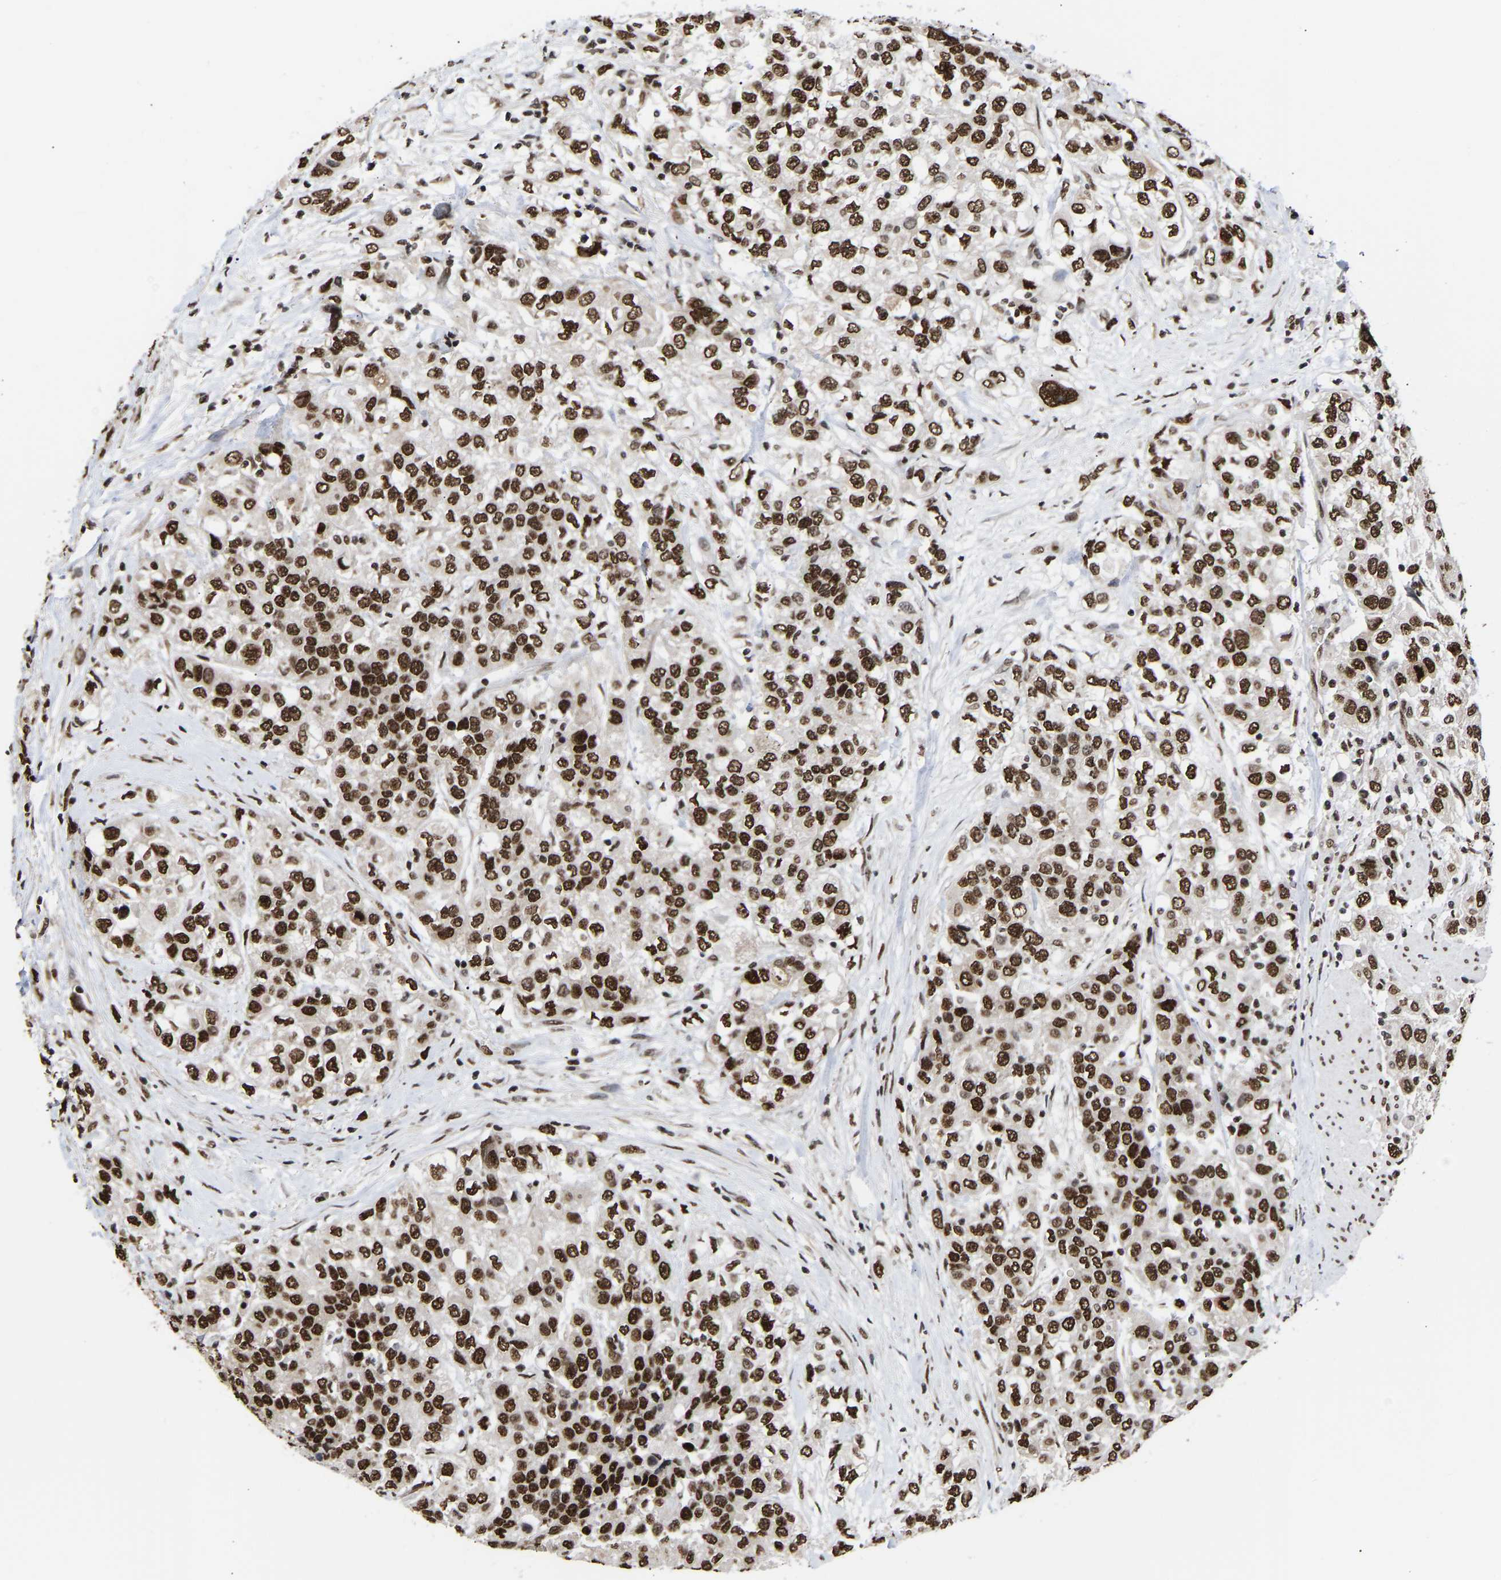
{"staining": {"intensity": "strong", "quantity": ">75%", "location": "nuclear"}, "tissue": "urothelial cancer", "cell_type": "Tumor cells", "image_type": "cancer", "snomed": [{"axis": "morphology", "description": "Urothelial carcinoma, High grade"}, {"axis": "topography", "description": "Urinary bladder"}], "caption": "Human urothelial cancer stained for a protein (brown) reveals strong nuclear positive positivity in about >75% of tumor cells.", "gene": "PSIP1", "patient": {"sex": "female", "age": 80}}